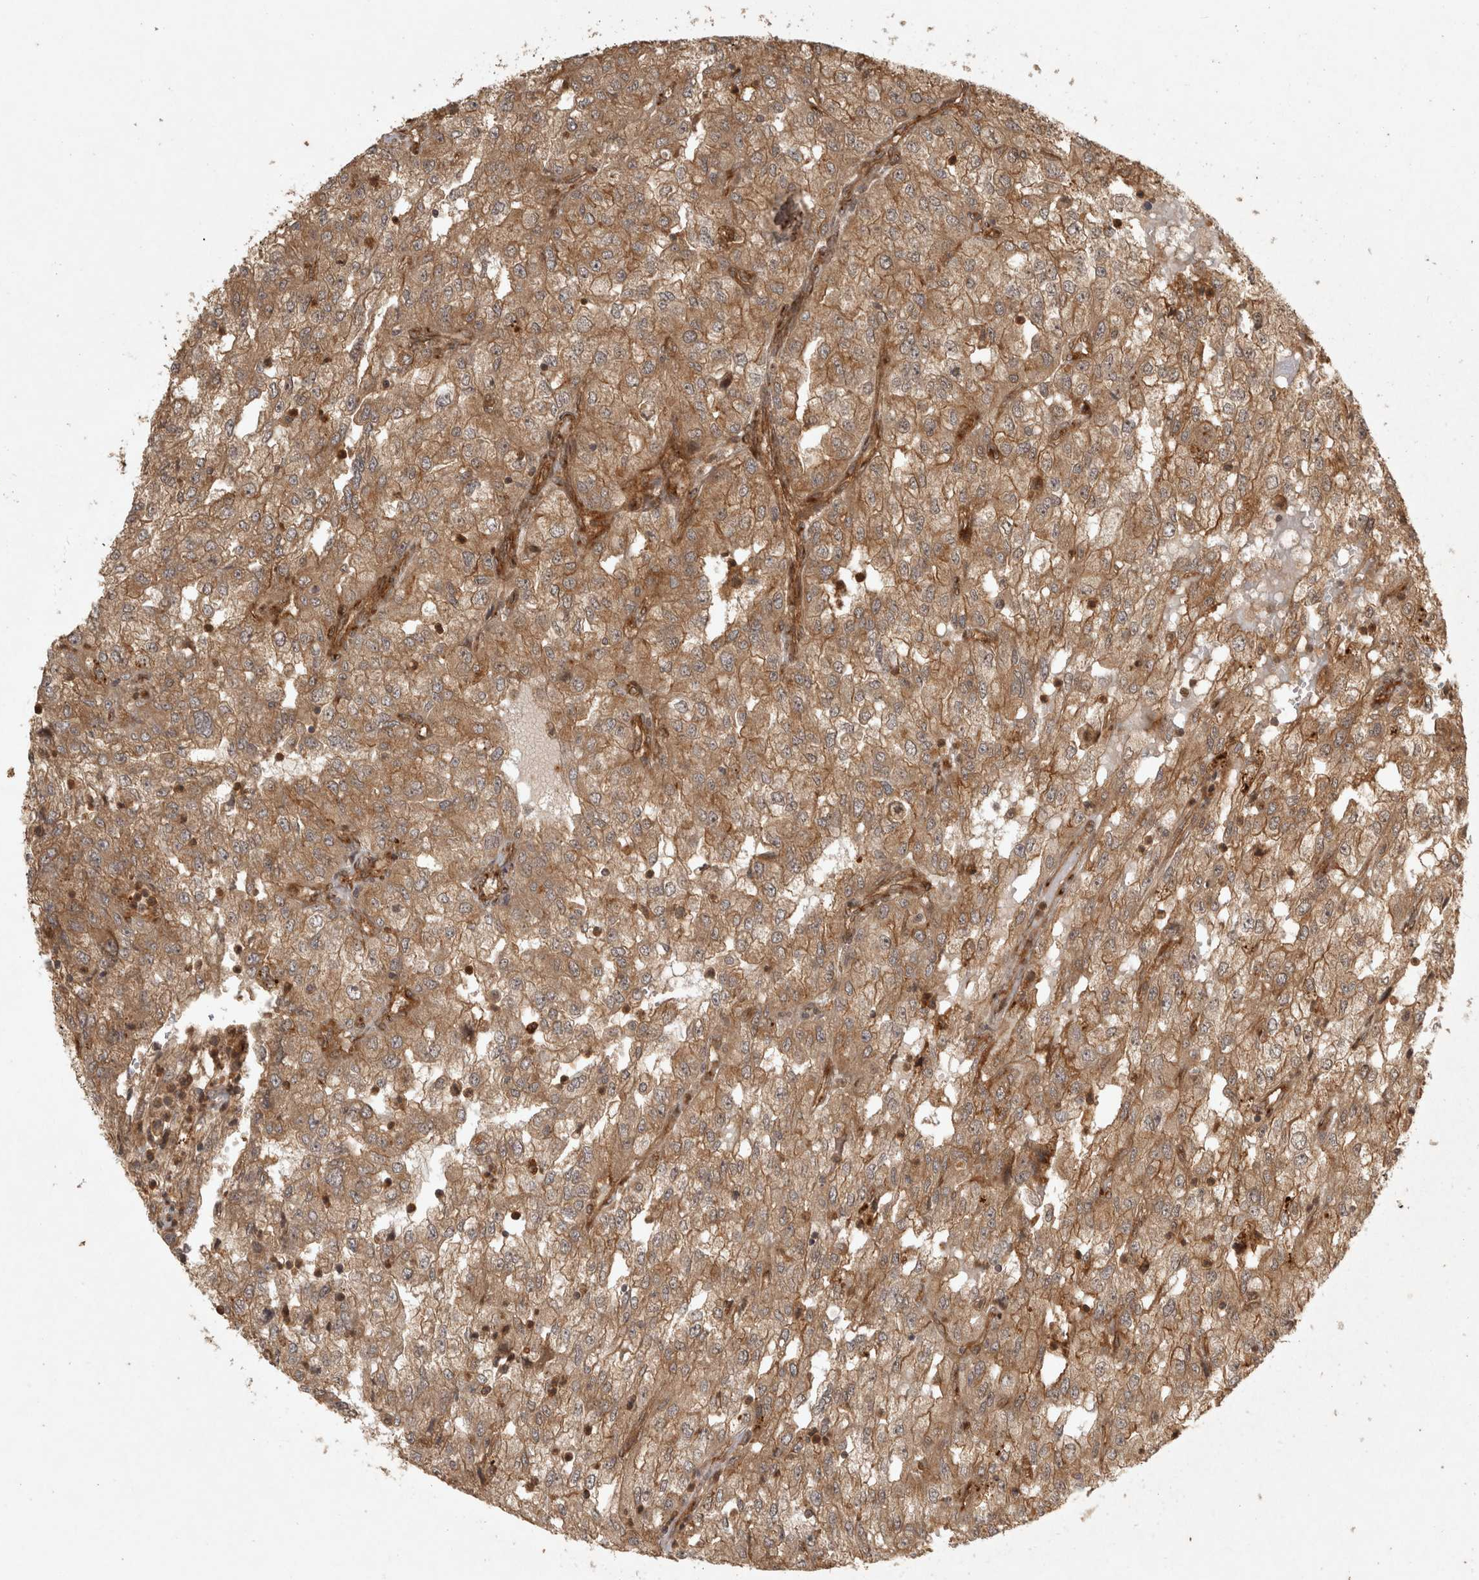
{"staining": {"intensity": "moderate", "quantity": ">75%", "location": "cytoplasmic/membranous"}, "tissue": "renal cancer", "cell_type": "Tumor cells", "image_type": "cancer", "snomed": [{"axis": "morphology", "description": "Adenocarcinoma, NOS"}, {"axis": "topography", "description": "Kidney"}], "caption": "Protein expression analysis of renal cancer shows moderate cytoplasmic/membranous staining in approximately >75% of tumor cells.", "gene": "CAMSAP2", "patient": {"sex": "female", "age": 54}}